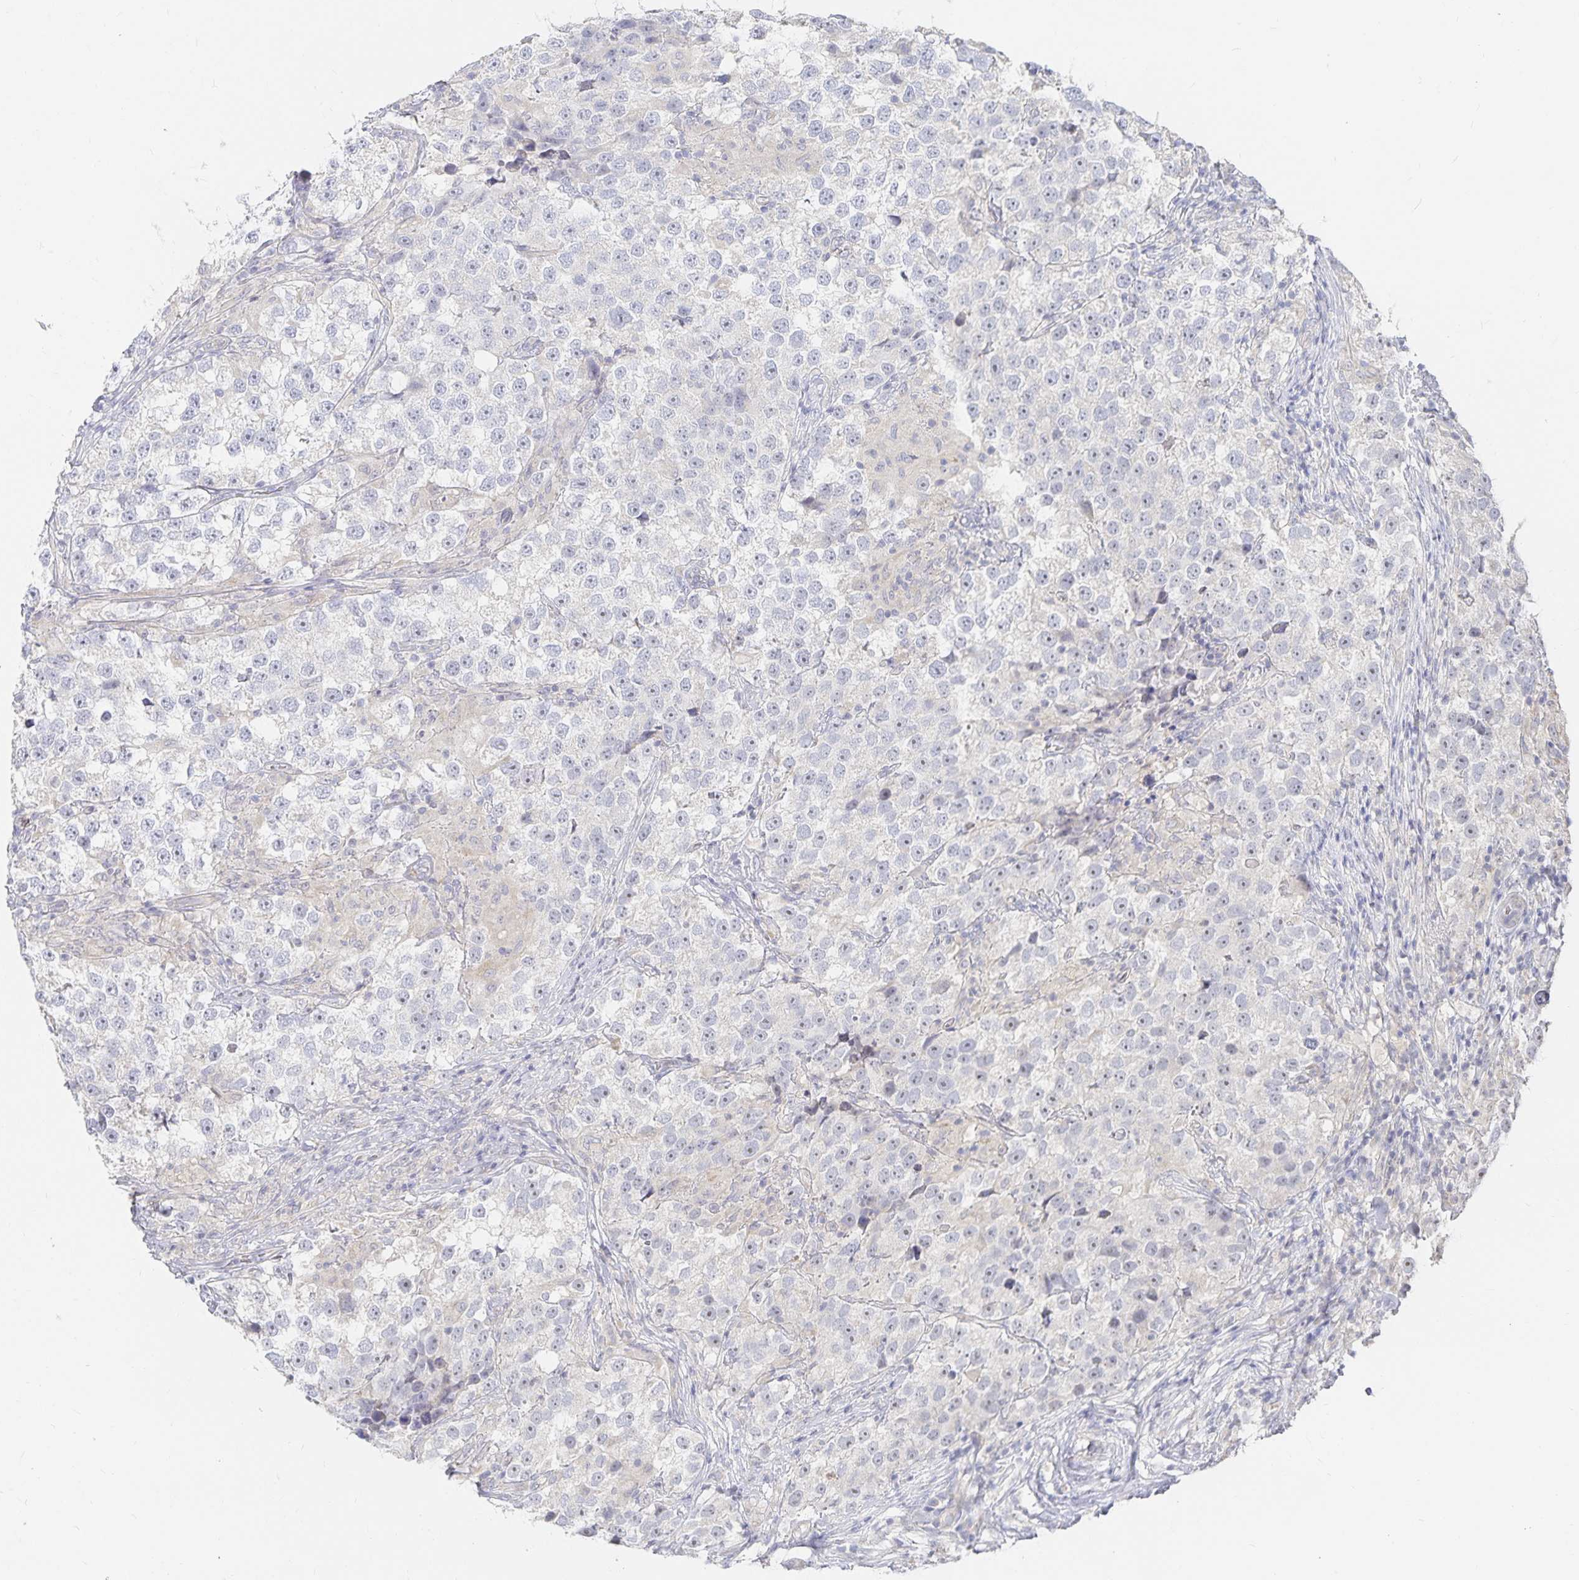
{"staining": {"intensity": "negative", "quantity": "none", "location": "none"}, "tissue": "testis cancer", "cell_type": "Tumor cells", "image_type": "cancer", "snomed": [{"axis": "morphology", "description": "Seminoma, NOS"}, {"axis": "topography", "description": "Testis"}], "caption": "Testis cancer was stained to show a protein in brown. There is no significant staining in tumor cells.", "gene": "DNAH9", "patient": {"sex": "male", "age": 46}}